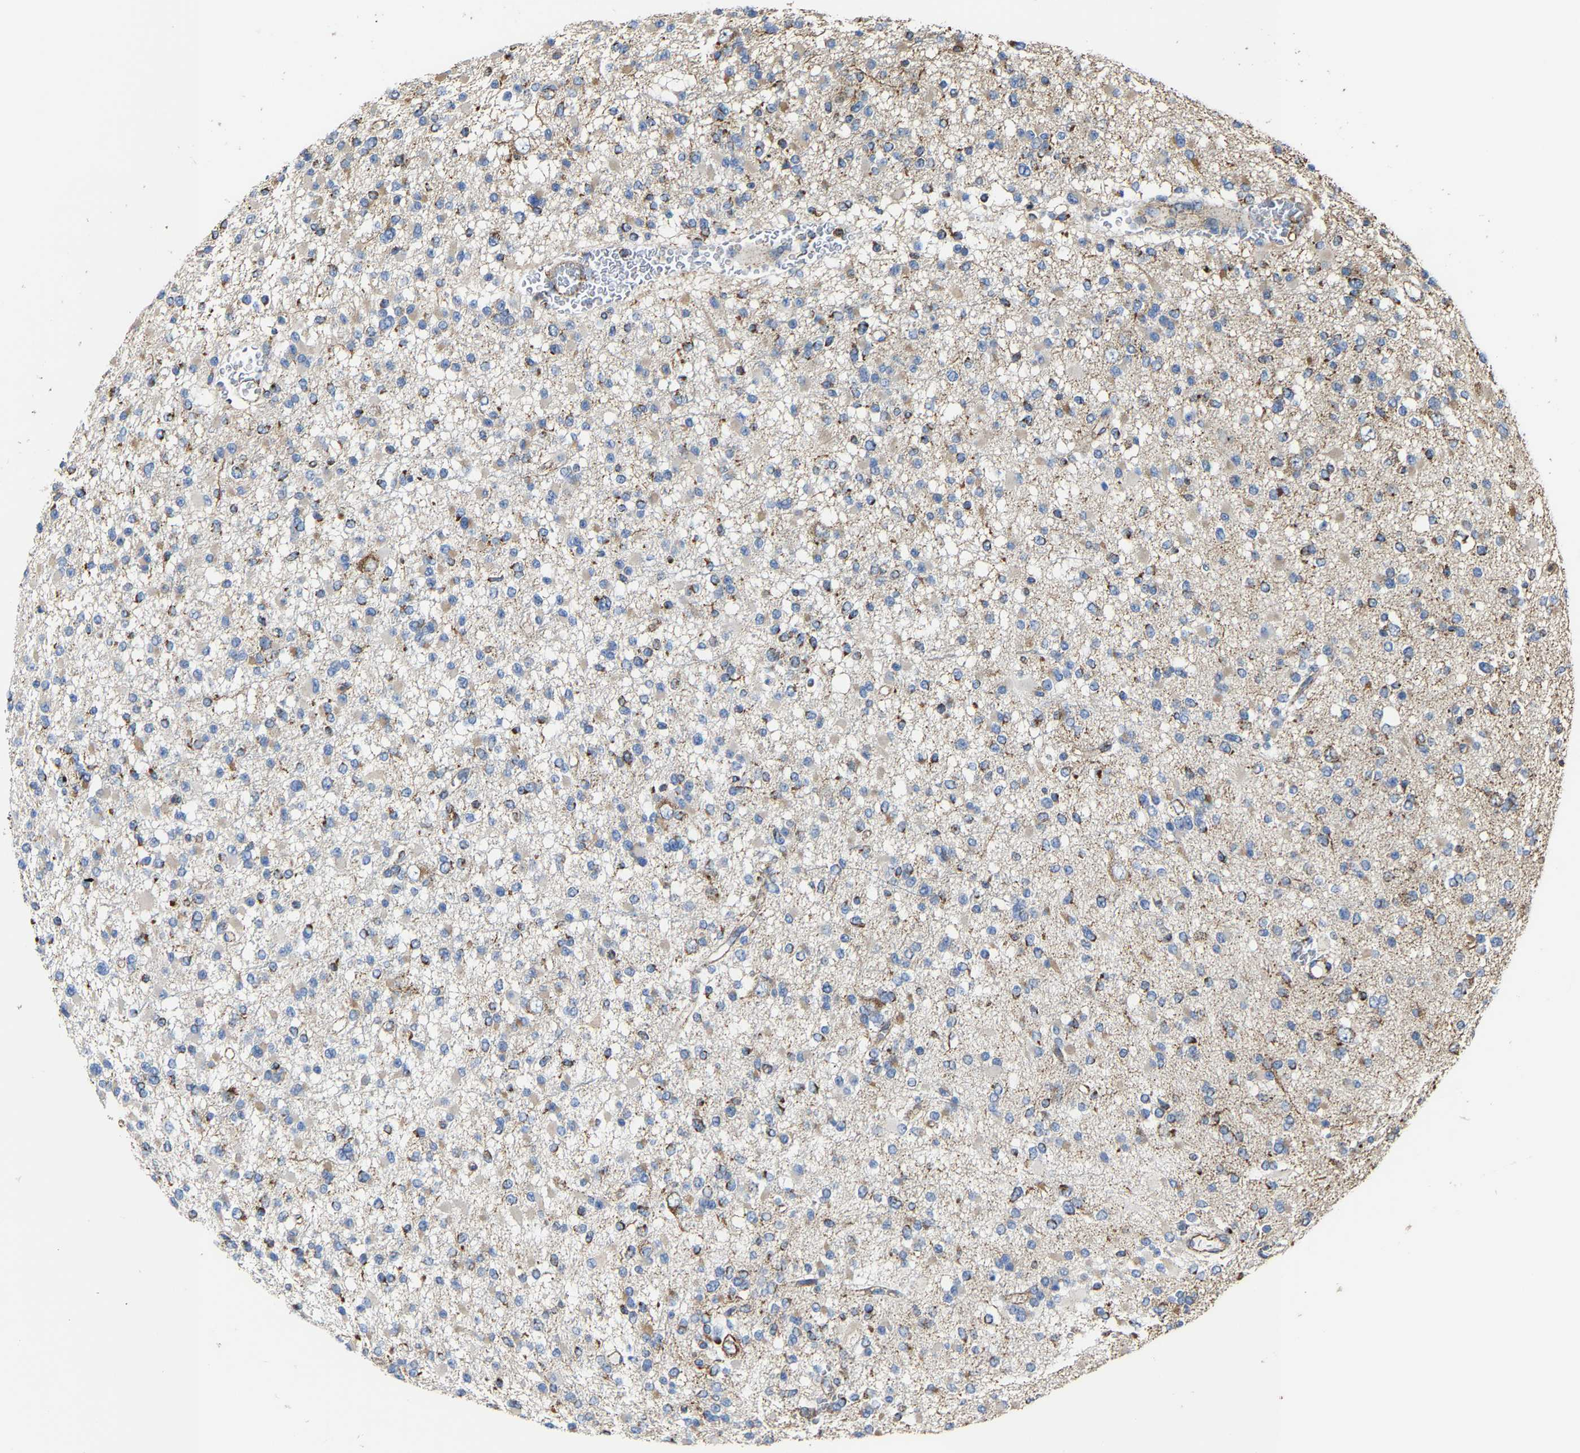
{"staining": {"intensity": "moderate", "quantity": "25%-75%", "location": "cytoplasmic/membranous"}, "tissue": "glioma", "cell_type": "Tumor cells", "image_type": "cancer", "snomed": [{"axis": "morphology", "description": "Glioma, malignant, Low grade"}, {"axis": "topography", "description": "Brain"}], "caption": "High-power microscopy captured an IHC micrograph of low-grade glioma (malignant), revealing moderate cytoplasmic/membranous positivity in approximately 25%-75% of tumor cells.", "gene": "NDUFV3", "patient": {"sex": "female", "age": 22}}